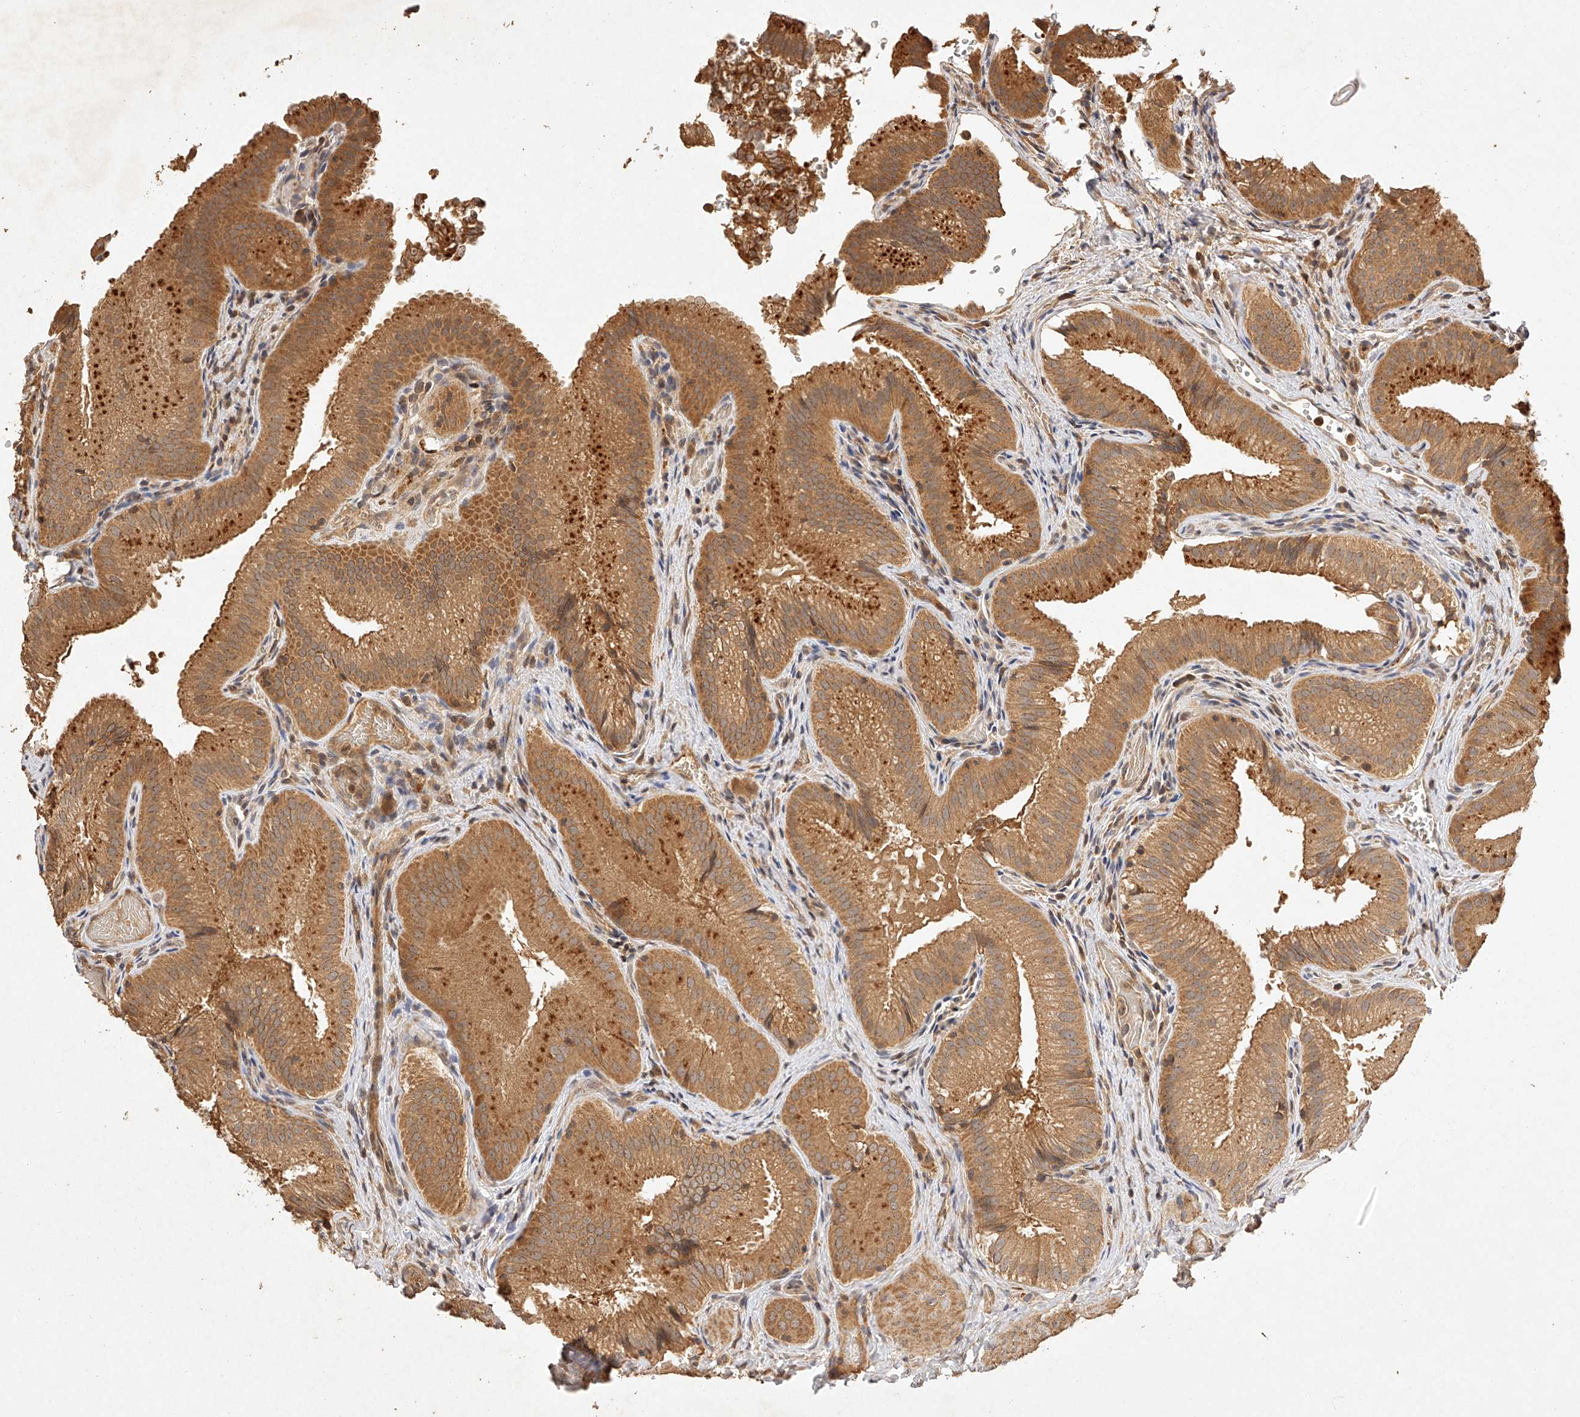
{"staining": {"intensity": "moderate", "quantity": ">75%", "location": "cytoplasmic/membranous"}, "tissue": "gallbladder", "cell_type": "Glandular cells", "image_type": "normal", "snomed": [{"axis": "morphology", "description": "Normal tissue, NOS"}, {"axis": "topography", "description": "Gallbladder"}], "caption": "Immunohistochemistry image of normal gallbladder: human gallbladder stained using immunohistochemistry (IHC) demonstrates medium levels of moderate protein expression localized specifically in the cytoplasmic/membranous of glandular cells, appearing as a cytoplasmic/membranous brown color.", "gene": "NSMAF", "patient": {"sex": "female", "age": 30}}